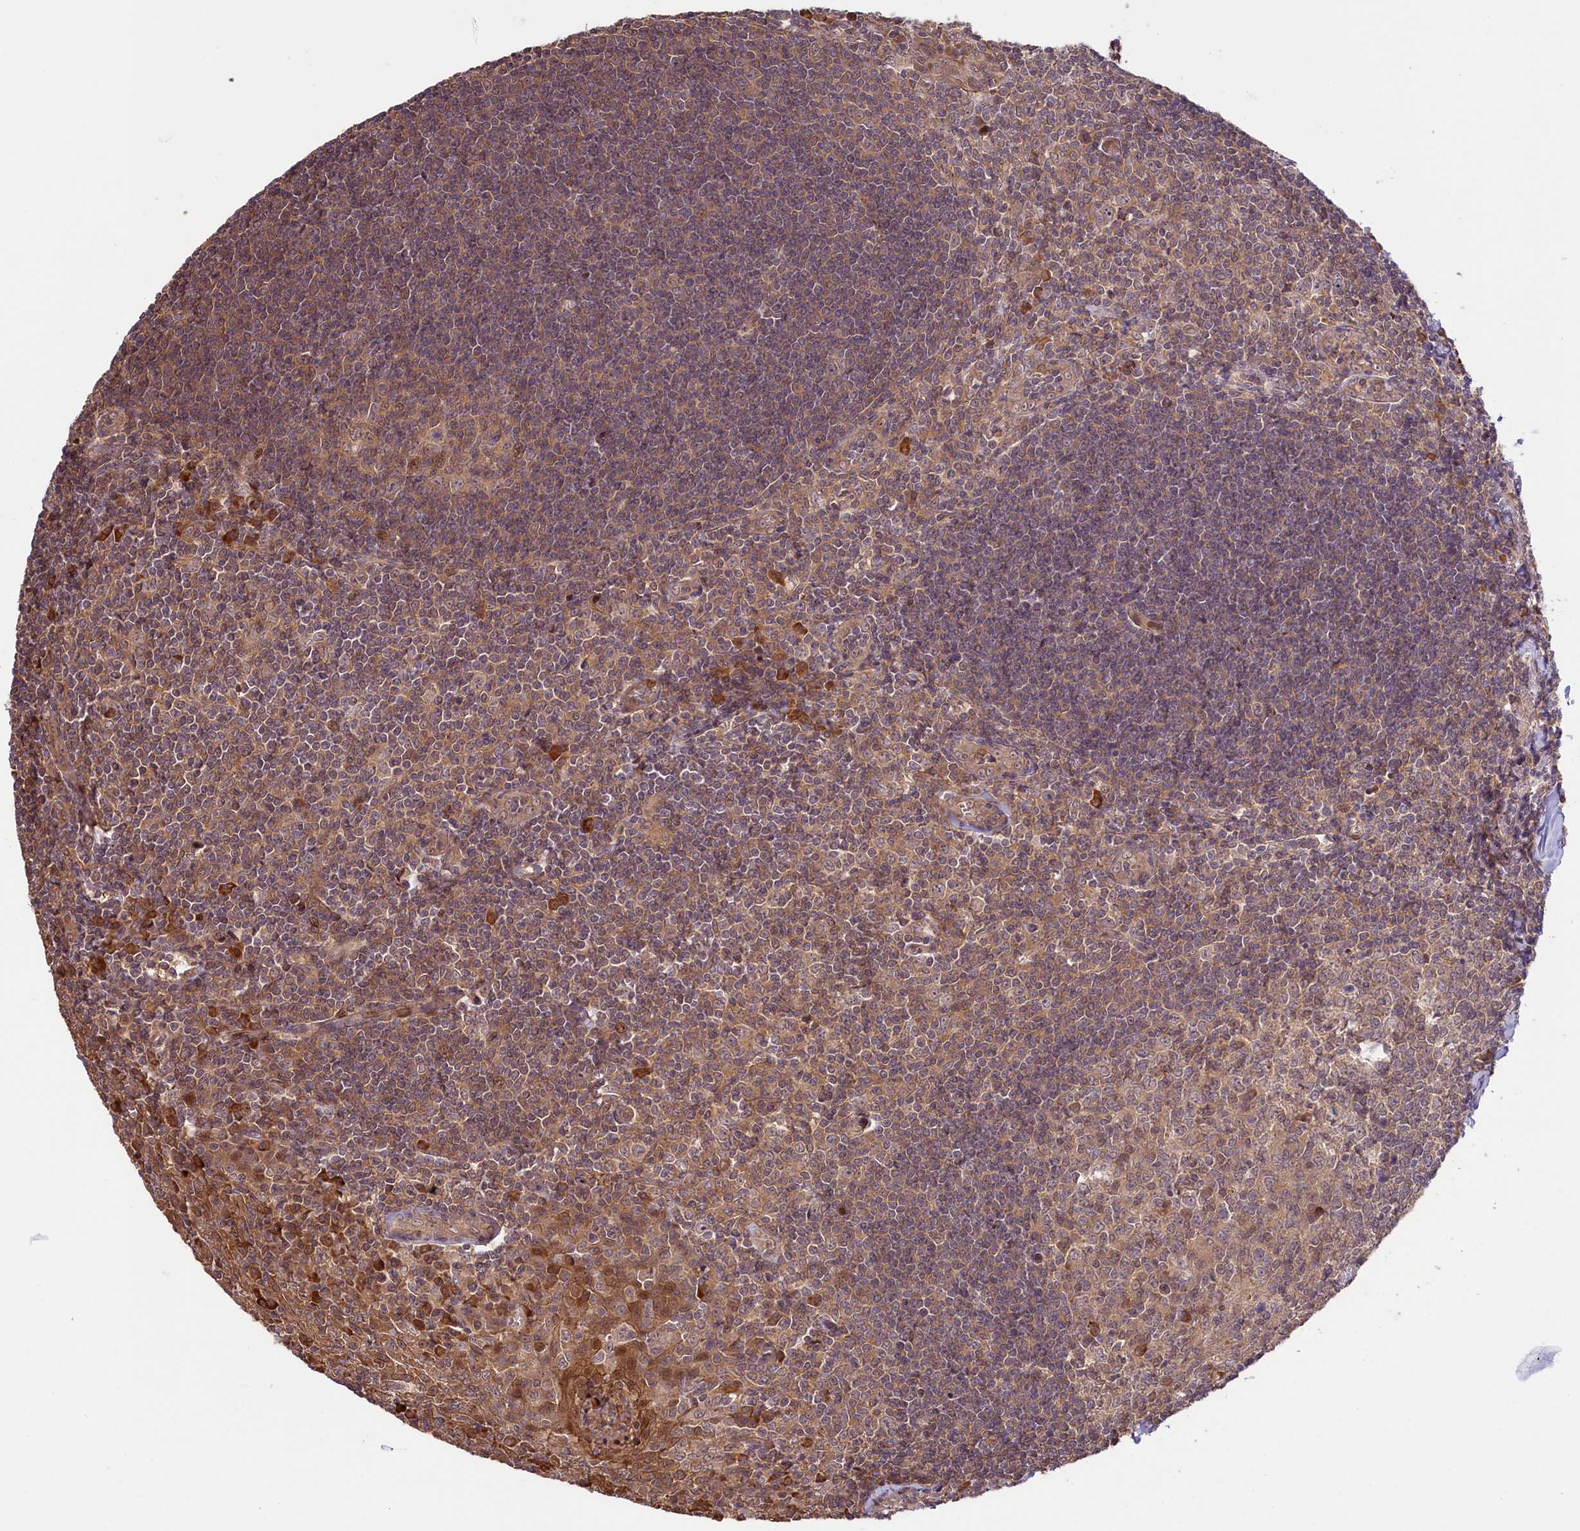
{"staining": {"intensity": "moderate", "quantity": "25%-75%", "location": "cytoplasmic/membranous"}, "tissue": "tonsil", "cell_type": "Germinal center cells", "image_type": "normal", "snomed": [{"axis": "morphology", "description": "Normal tissue, NOS"}, {"axis": "topography", "description": "Tonsil"}], "caption": "IHC (DAB) staining of unremarkable tonsil shows moderate cytoplasmic/membranous protein expression in about 25%-75% of germinal center cells.", "gene": "RIC8A", "patient": {"sex": "male", "age": 27}}